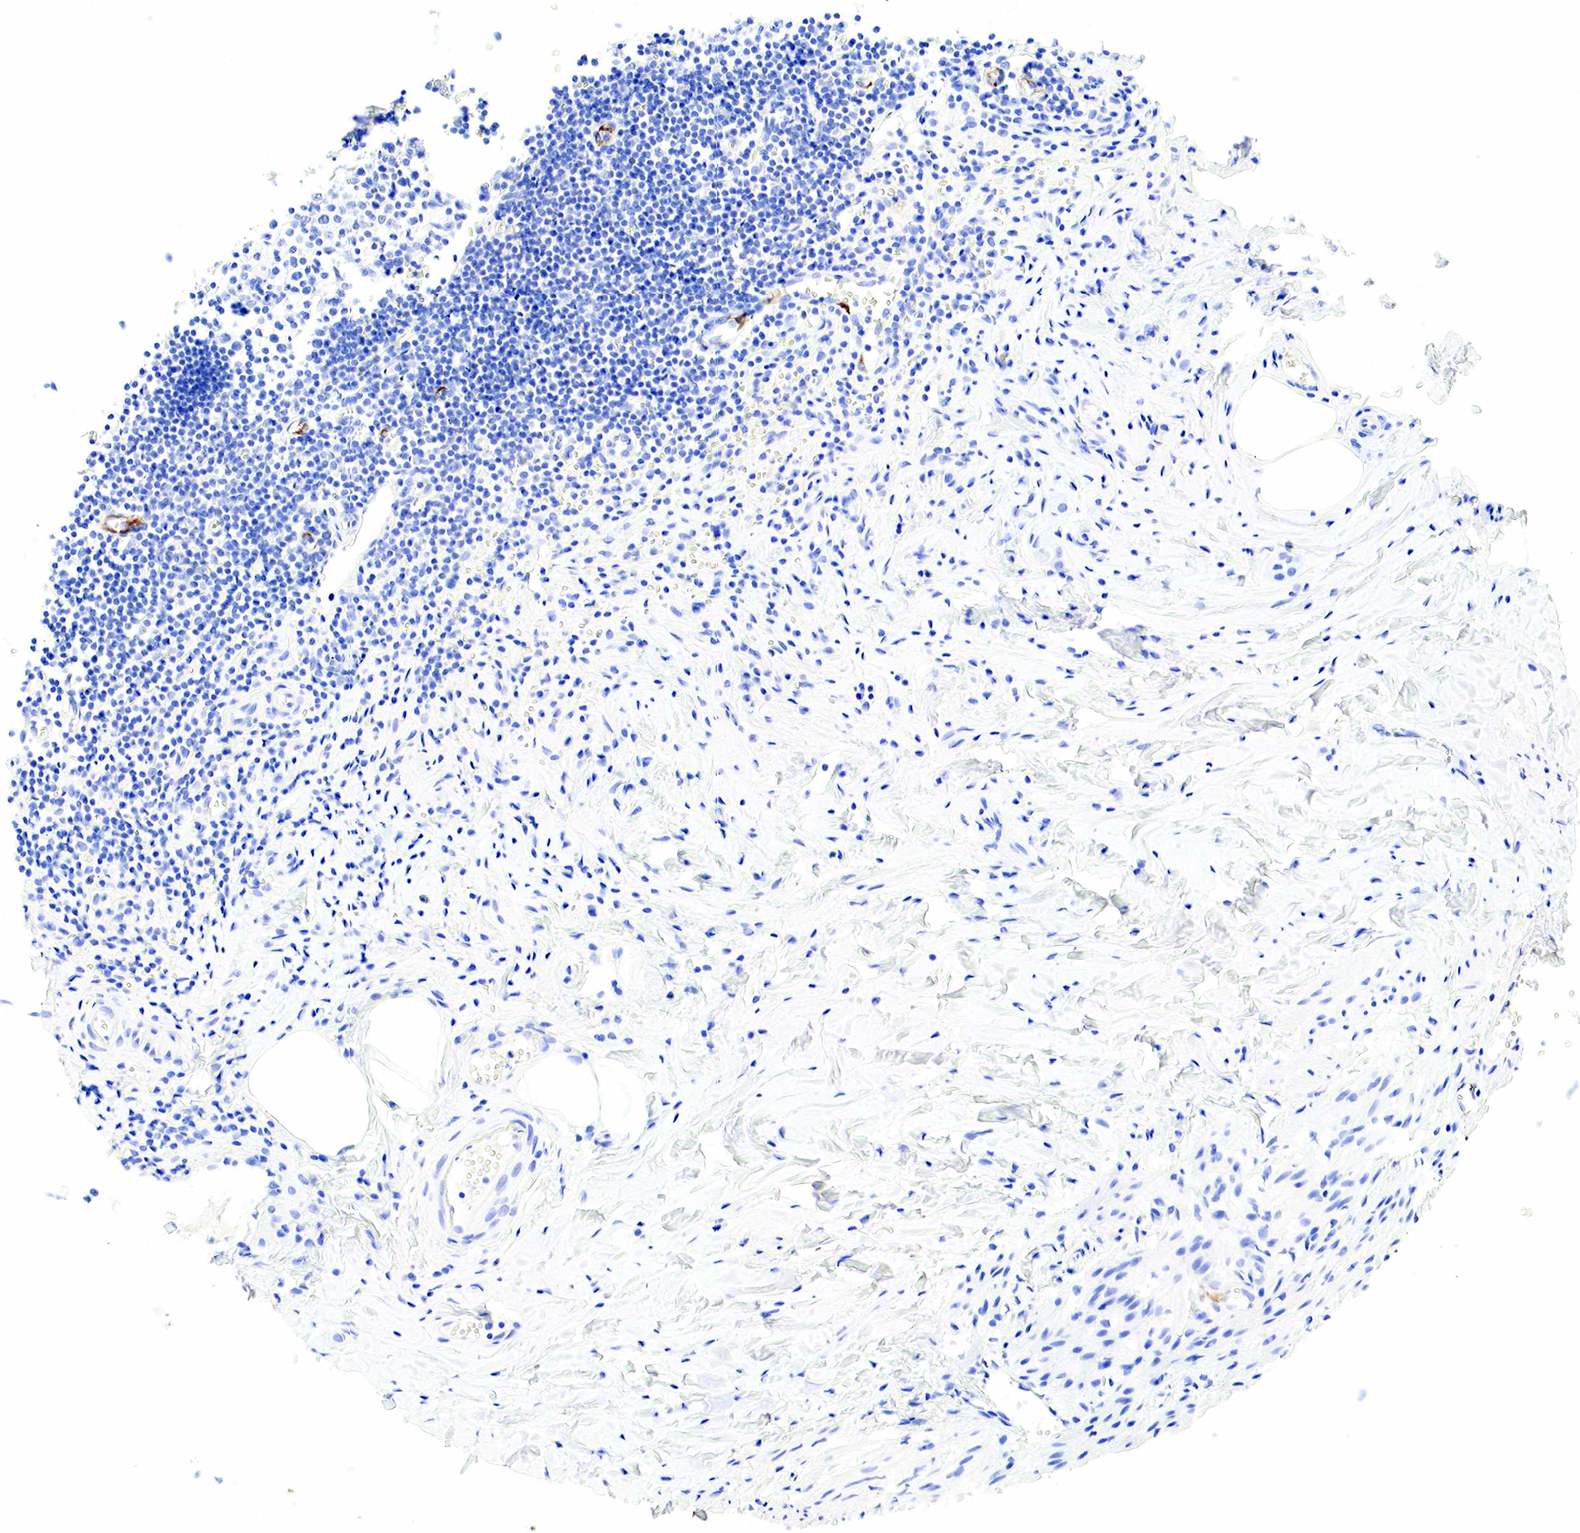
{"staining": {"intensity": "negative", "quantity": "none", "location": "none"}, "tissue": "appendix", "cell_type": "Glandular cells", "image_type": "normal", "snomed": [{"axis": "morphology", "description": "Normal tissue, NOS"}, {"axis": "topography", "description": "Appendix"}], "caption": "This is an IHC micrograph of normal appendix. There is no expression in glandular cells.", "gene": "KRT7", "patient": {"sex": "female", "age": 19}}